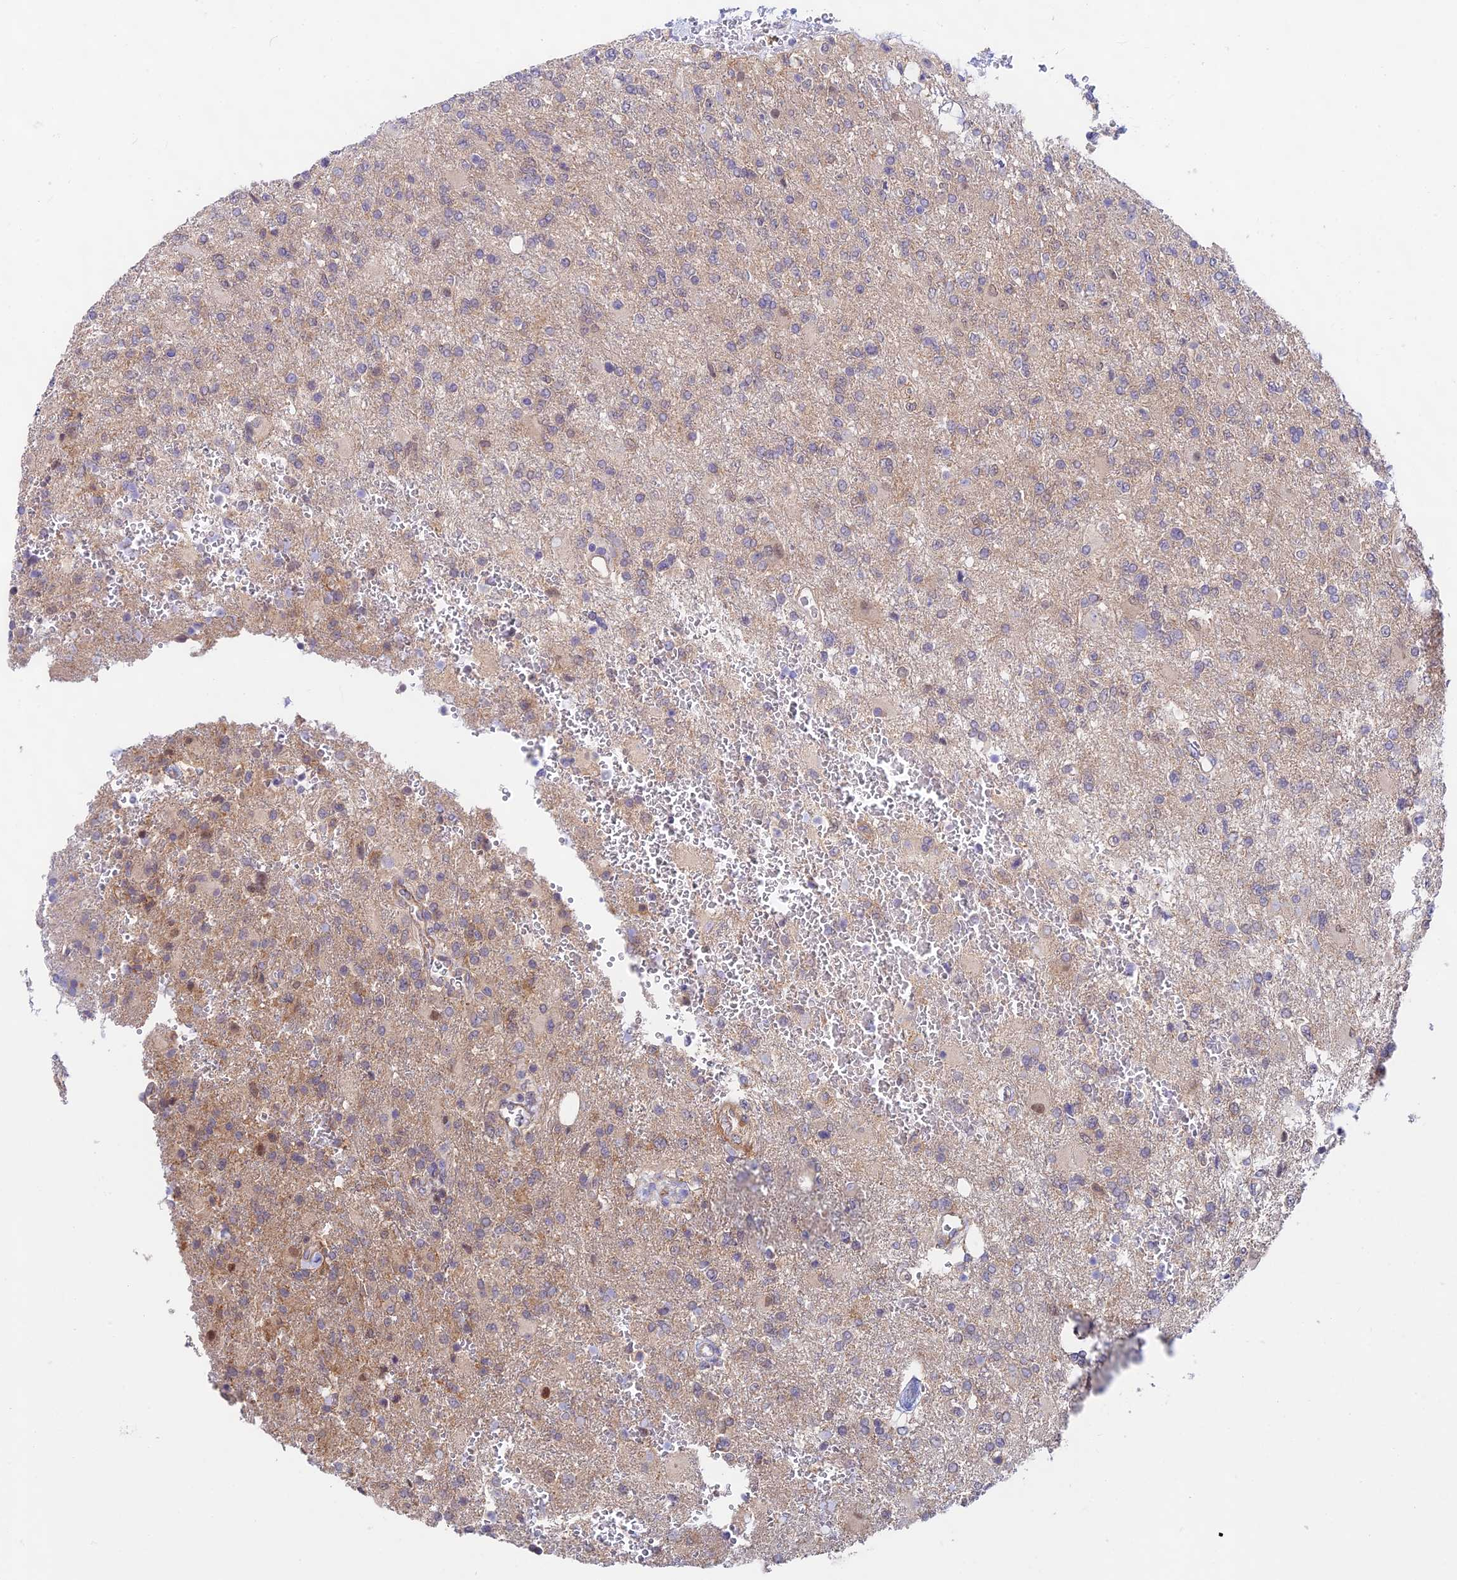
{"staining": {"intensity": "weak", "quantity": "25%-75%", "location": "cytoplasmic/membranous"}, "tissue": "glioma", "cell_type": "Tumor cells", "image_type": "cancer", "snomed": [{"axis": "morphology", "description": "Glioma, malignant, High grade"}, {"axis": "topography", "description": "Brain"}], "caption": "Tumor cells demonstrate low levels of weak cytoplasmic/membranous expression in about 25%-75% of cells in human malignant glioma (high-grade).", "gene": "ANKRD50", "patient": {"sex": "male", "age": 56}}